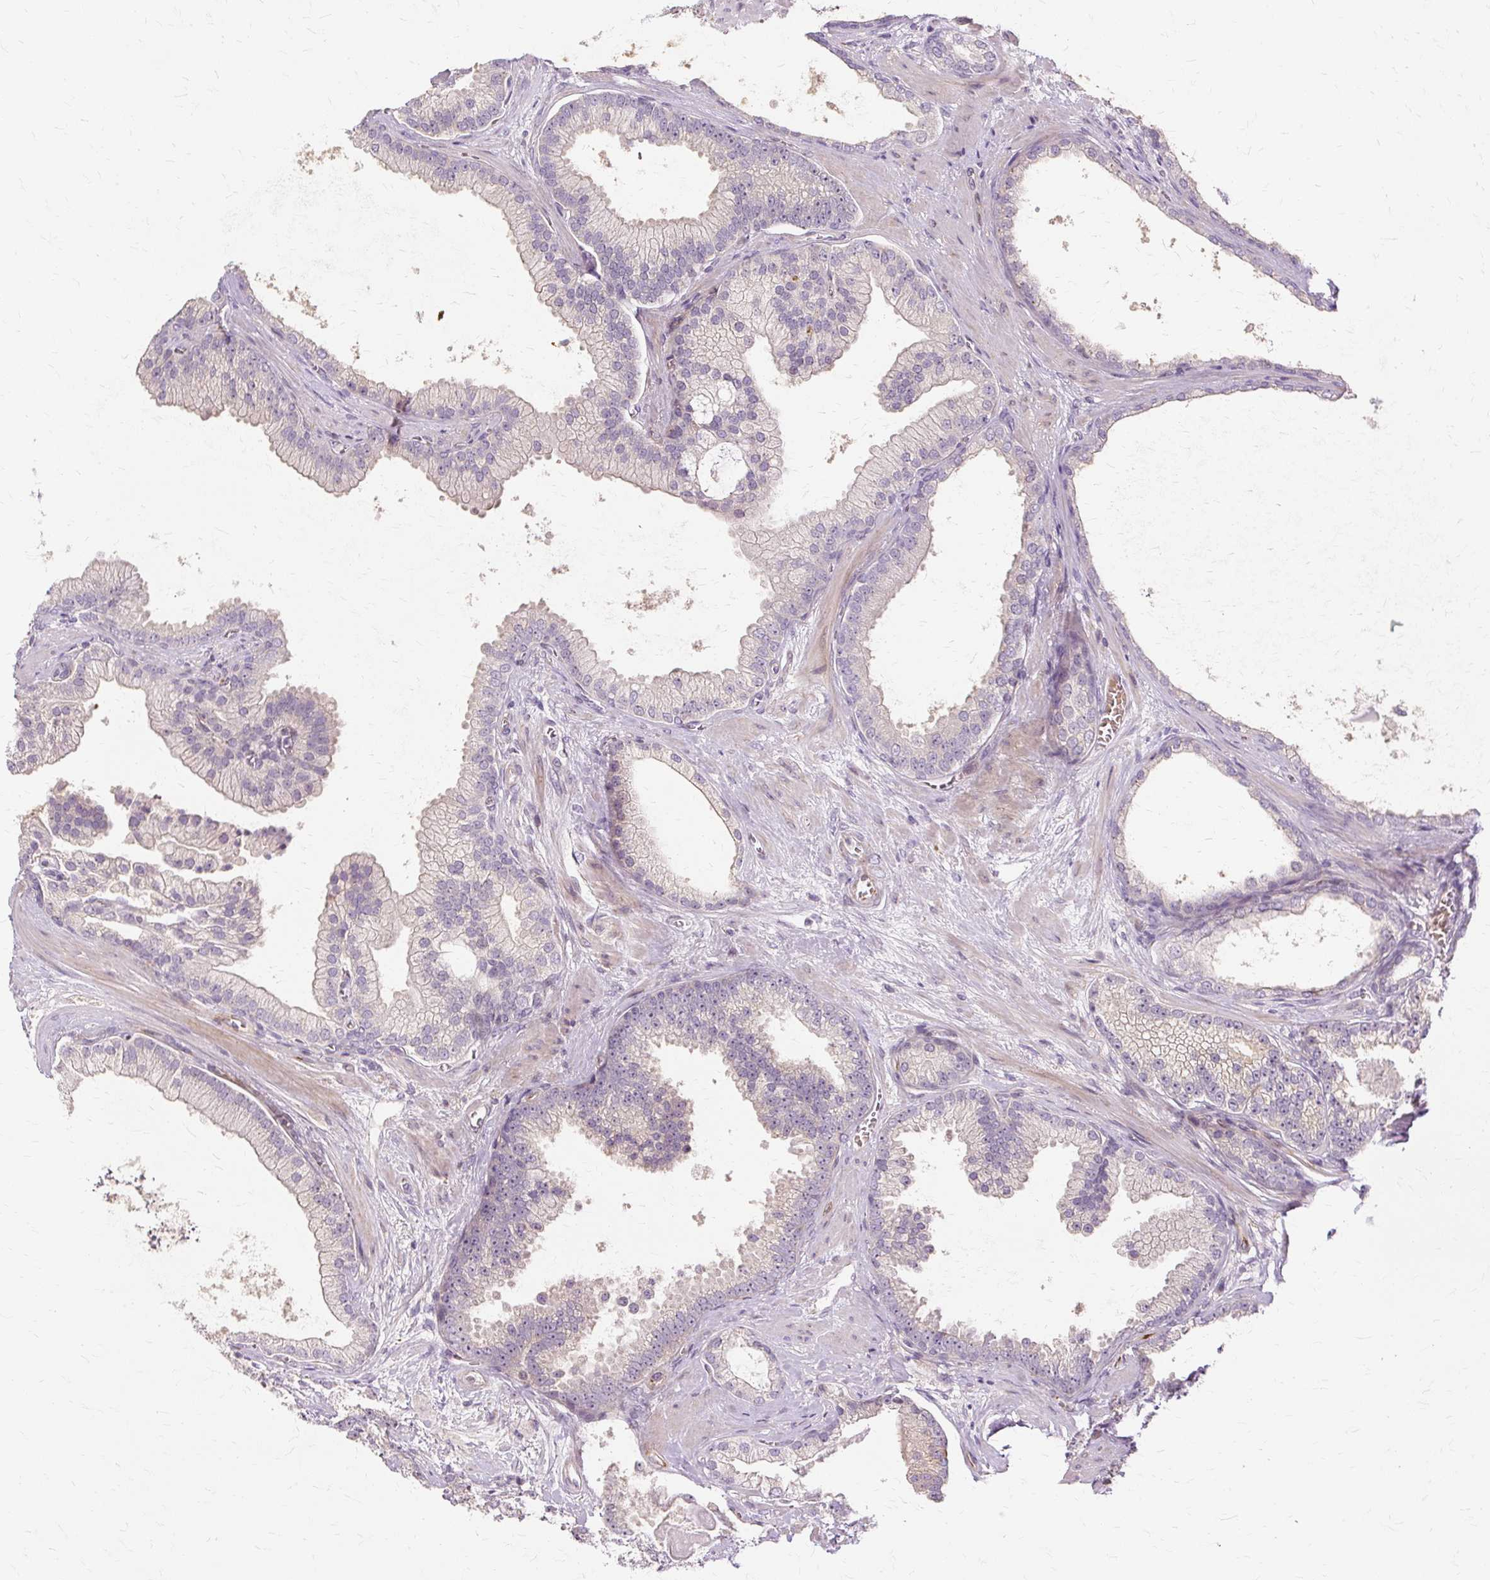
{"staining": {"intensity": "moderate", "quantity": "<25%", "location": "cytoplasmic/membranous"}, "tissue": "prostate cancer", "cell_type": "Tumor cells", "image_type": "cancer", "snomed": [{"axis": "morphology", "description": "Adenocarcinoma, High grade"}, {"axis": "topography", "description": "Prostate"}], "caption": "A micrograph showing moderate cytoplasmic/membranous positivity in approximately <25% of tumor cells in adenocarcinoma (high-grade) (prostate), as visualized by brown immunohistochemical staining.", "gene": "MMACHC", "patient": {"sex": "male", "age": 68}}